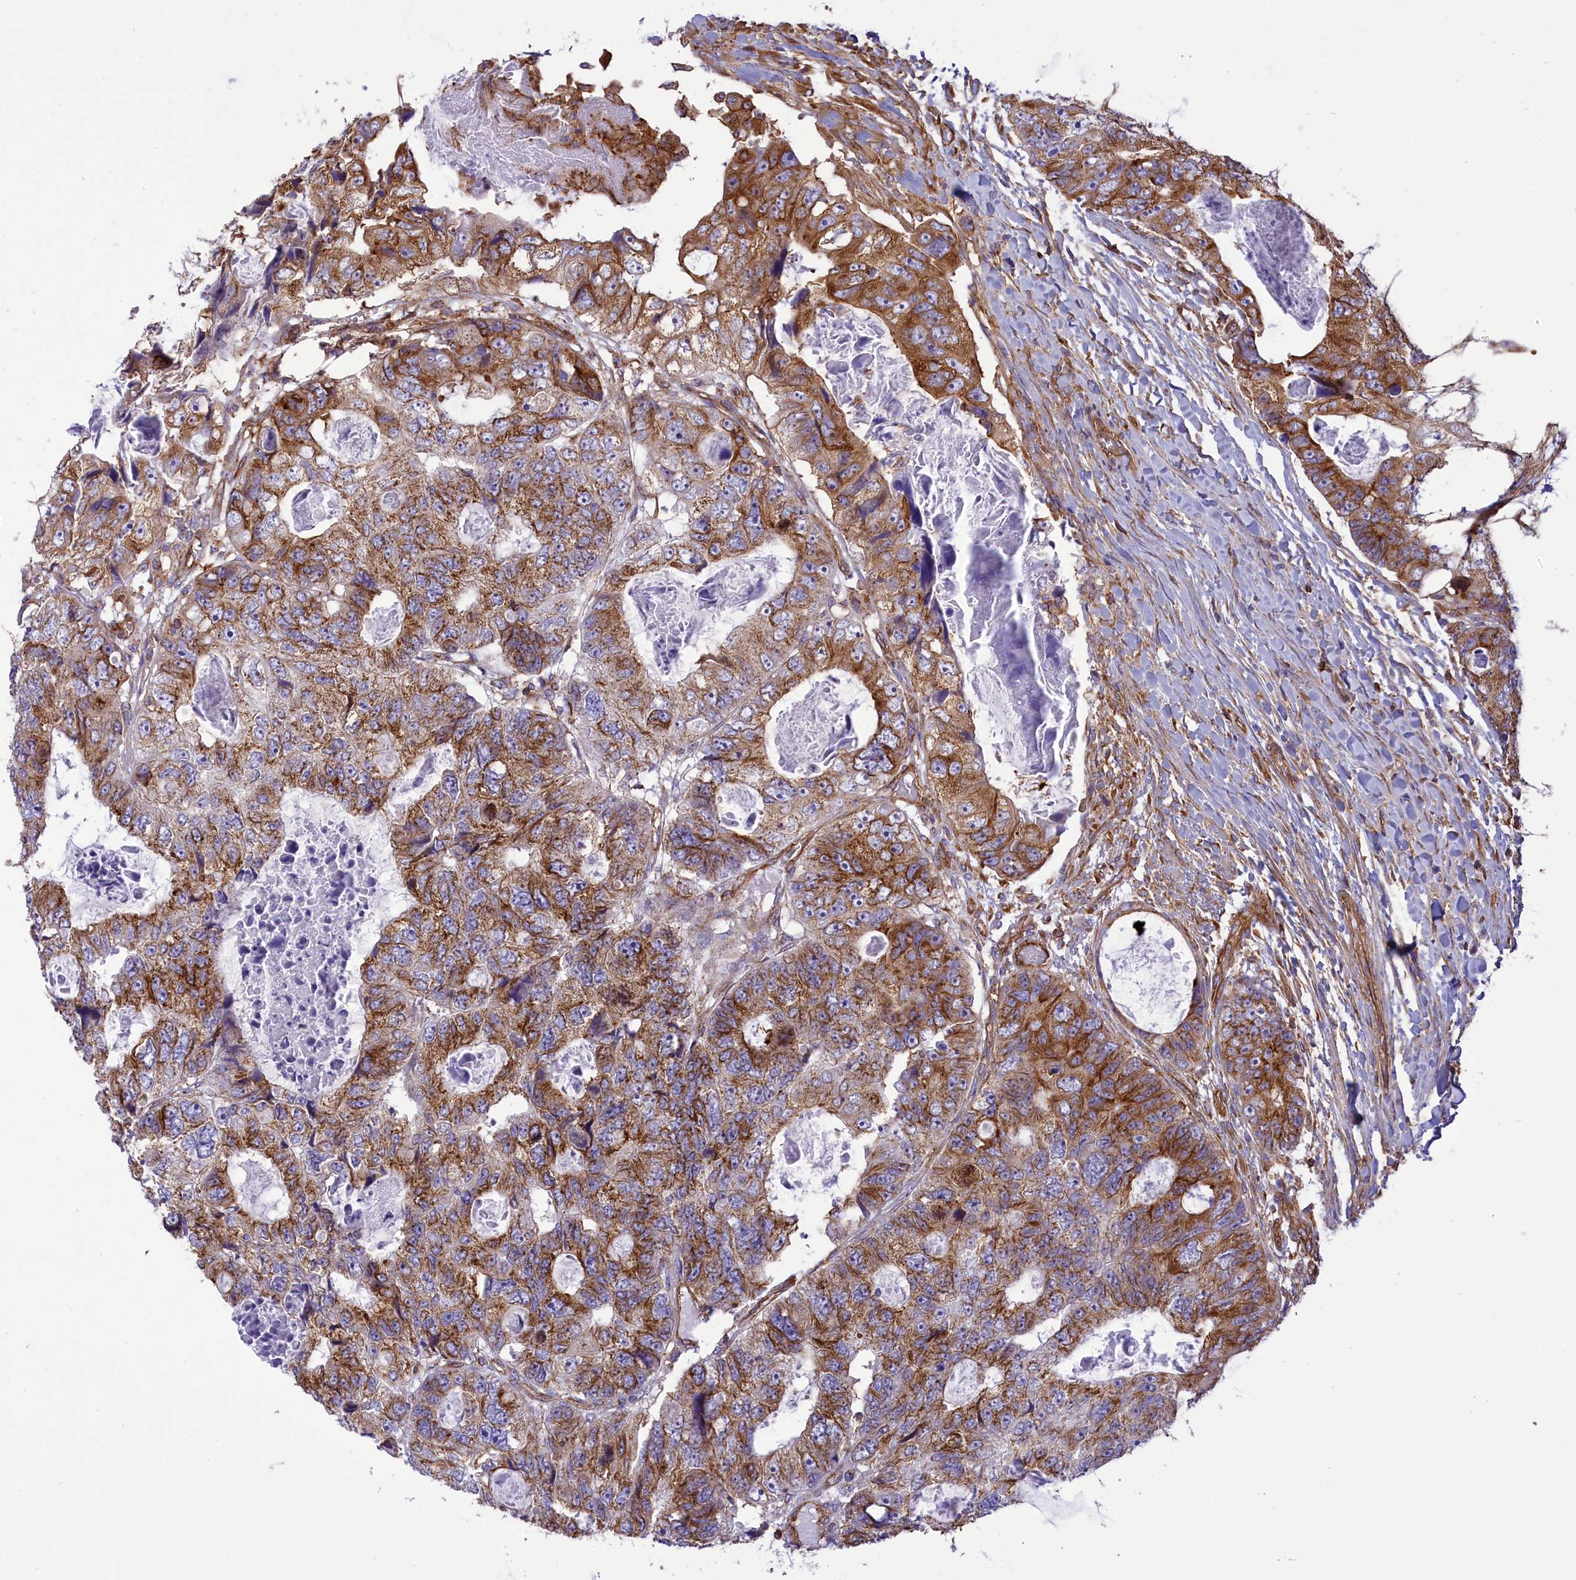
{"staining": {"intensity": "strong", "quantity": ">75%", "location": "cytoplasmic/membranous"}, "tissue": "colorectal cancer", "cell_type": "Tumor cells", "image_type": "cancer", "snomed": [{"axis": "morphology", "description": "Adenocarcinoma, NOS"}, {"axis": "topography", "description": "Rectum"}], "caption": "A photomicrograph showing strong cytoplasmic/membranous staining in about >75% of tumor cells in colorectal cancer (adenocarcinoma), as visualized by brown immunohistochemical staining.", "gene": "SEPTIN9", "patient": {"sex": "male", "age": 59}}